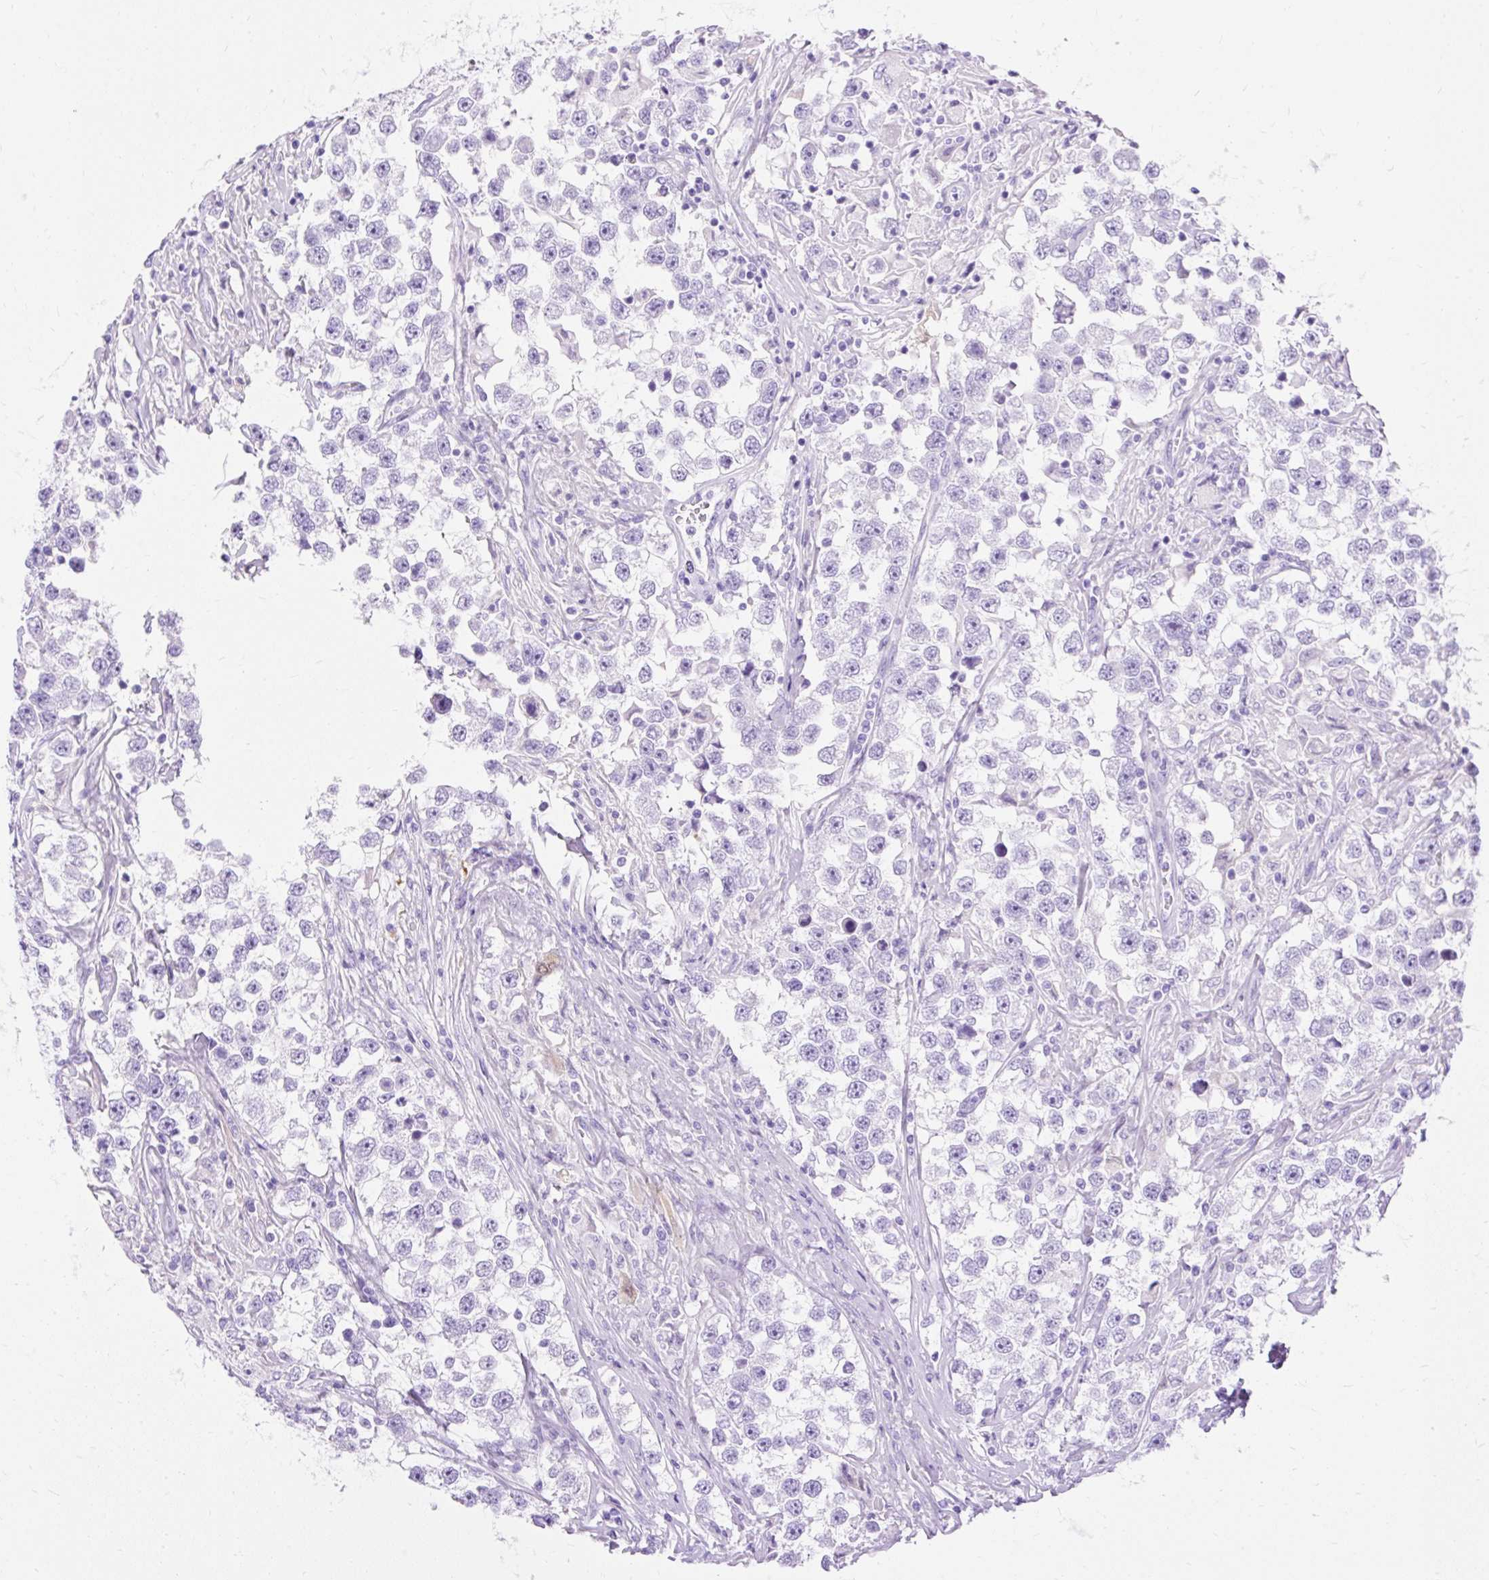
{"staining": {"intensity": "negative", "quantity": "none", "location": "none"}, "tissue": "testis cancer", "cell_type": "Tumor cells", "image_type": "cancer", "snomed": [{"axis": "morphology", "description": "Seminoma, NOS"}, {"axis": "topography", "description": "Testis"}], "caption": "Immunohistochemical staining of testis cancer (seminoma) exhibits no significant positivity in tumor cells.", "gene": "PVALB", "patient": {"sex": "male", "age": 46}}